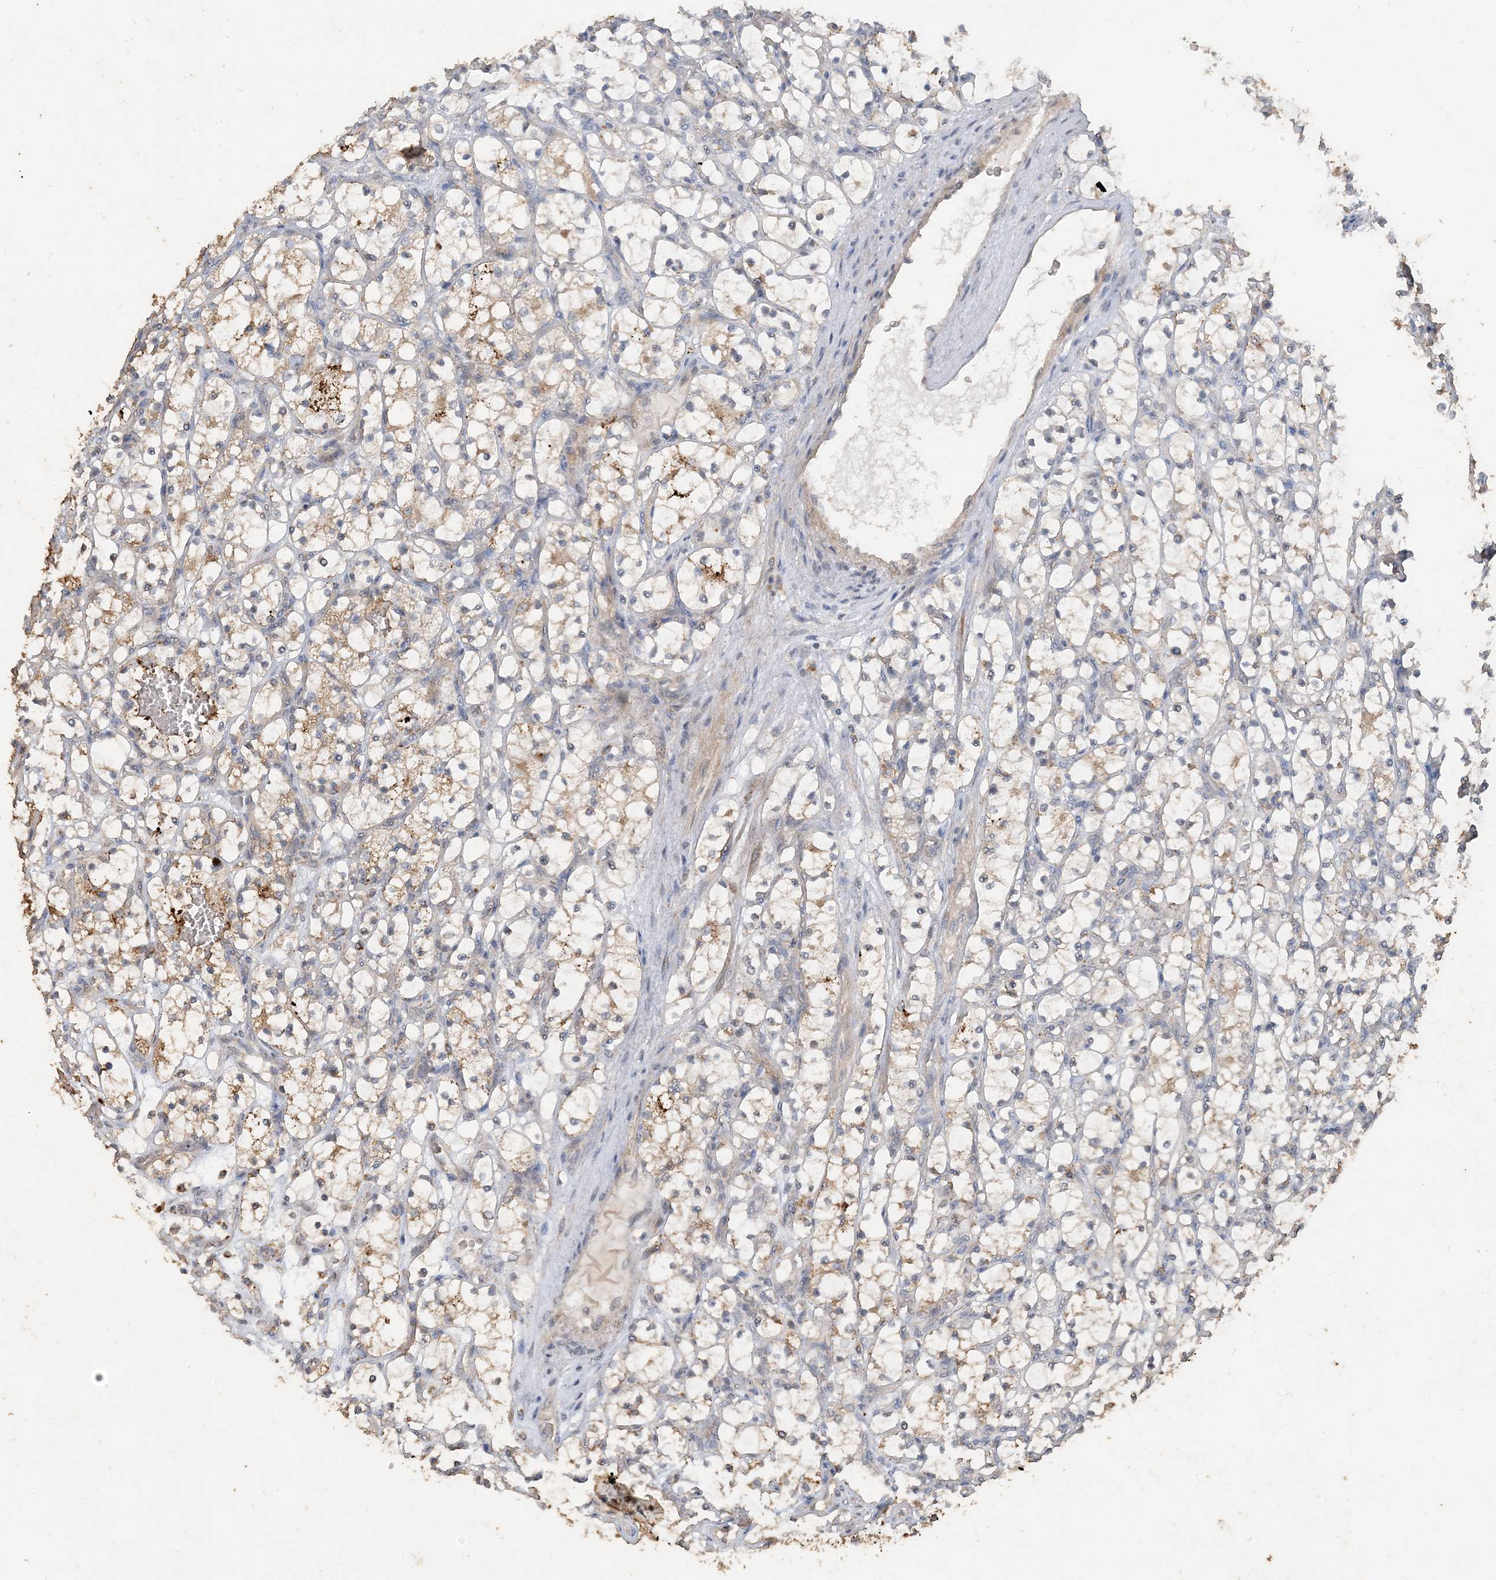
{"staining": {"intensity": "moderate", "quantity": "25%-75%", "location": "cytoplasmic/membranous"}, "tissue": "renal cancer", "cell_type": "Tumor cells", "image_type": "cancer", "snomed": [{"axis": "morphology", "description": "Adenocarcinoma, NOS"}, {"axis": "topography", "description": "Kidney"}], "caption": "Protein staining demonstrates moderate cytoplasmic/membranous expression in approximately 25%-75% of tumor cells in renal cancer (adenocarcinoma).", "gene": "SFMBT2", "patient": {"sex": "female", "age": 69}}